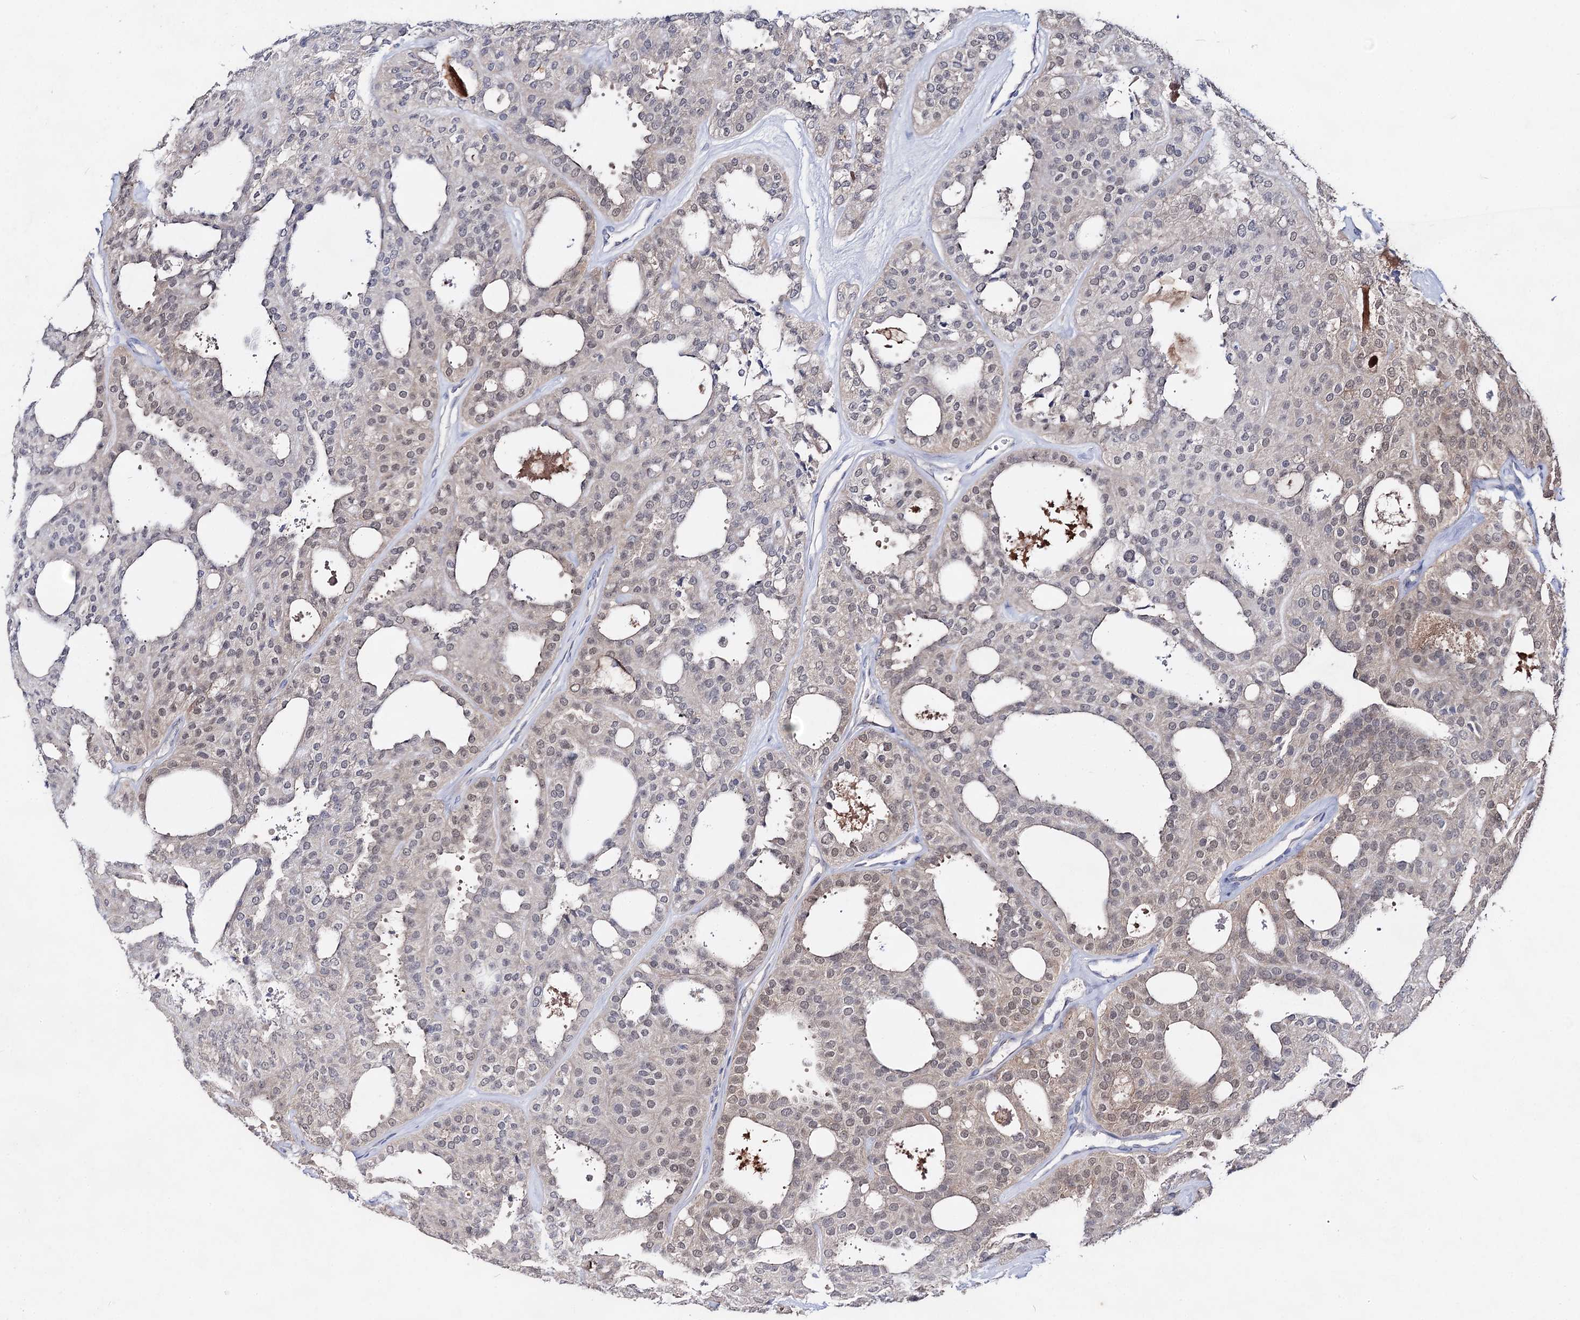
{"staining": {"intensity": "weak", "quantity": "<25%", "location": "cytoplasmic/membranous"}, "tissue": "thyroid cancer", "cell_type": "Tumor cells", "image_type": "cancer", "snomed": [{"axis": "morphology", "description": "Follicular adenoma carcinoma, NOS"}, {"axis": "topography", "description": "Thyroid gland"}], "caption": "A high-resolution micrograph shows immunohistochemistry (IHC) staining of thyroid cancer (follicular adenoma carcinoma), which reveals no significant staining in tumor cells.", "gene": "ACTR6", "patient": {"sex": "male", "age": 75}}